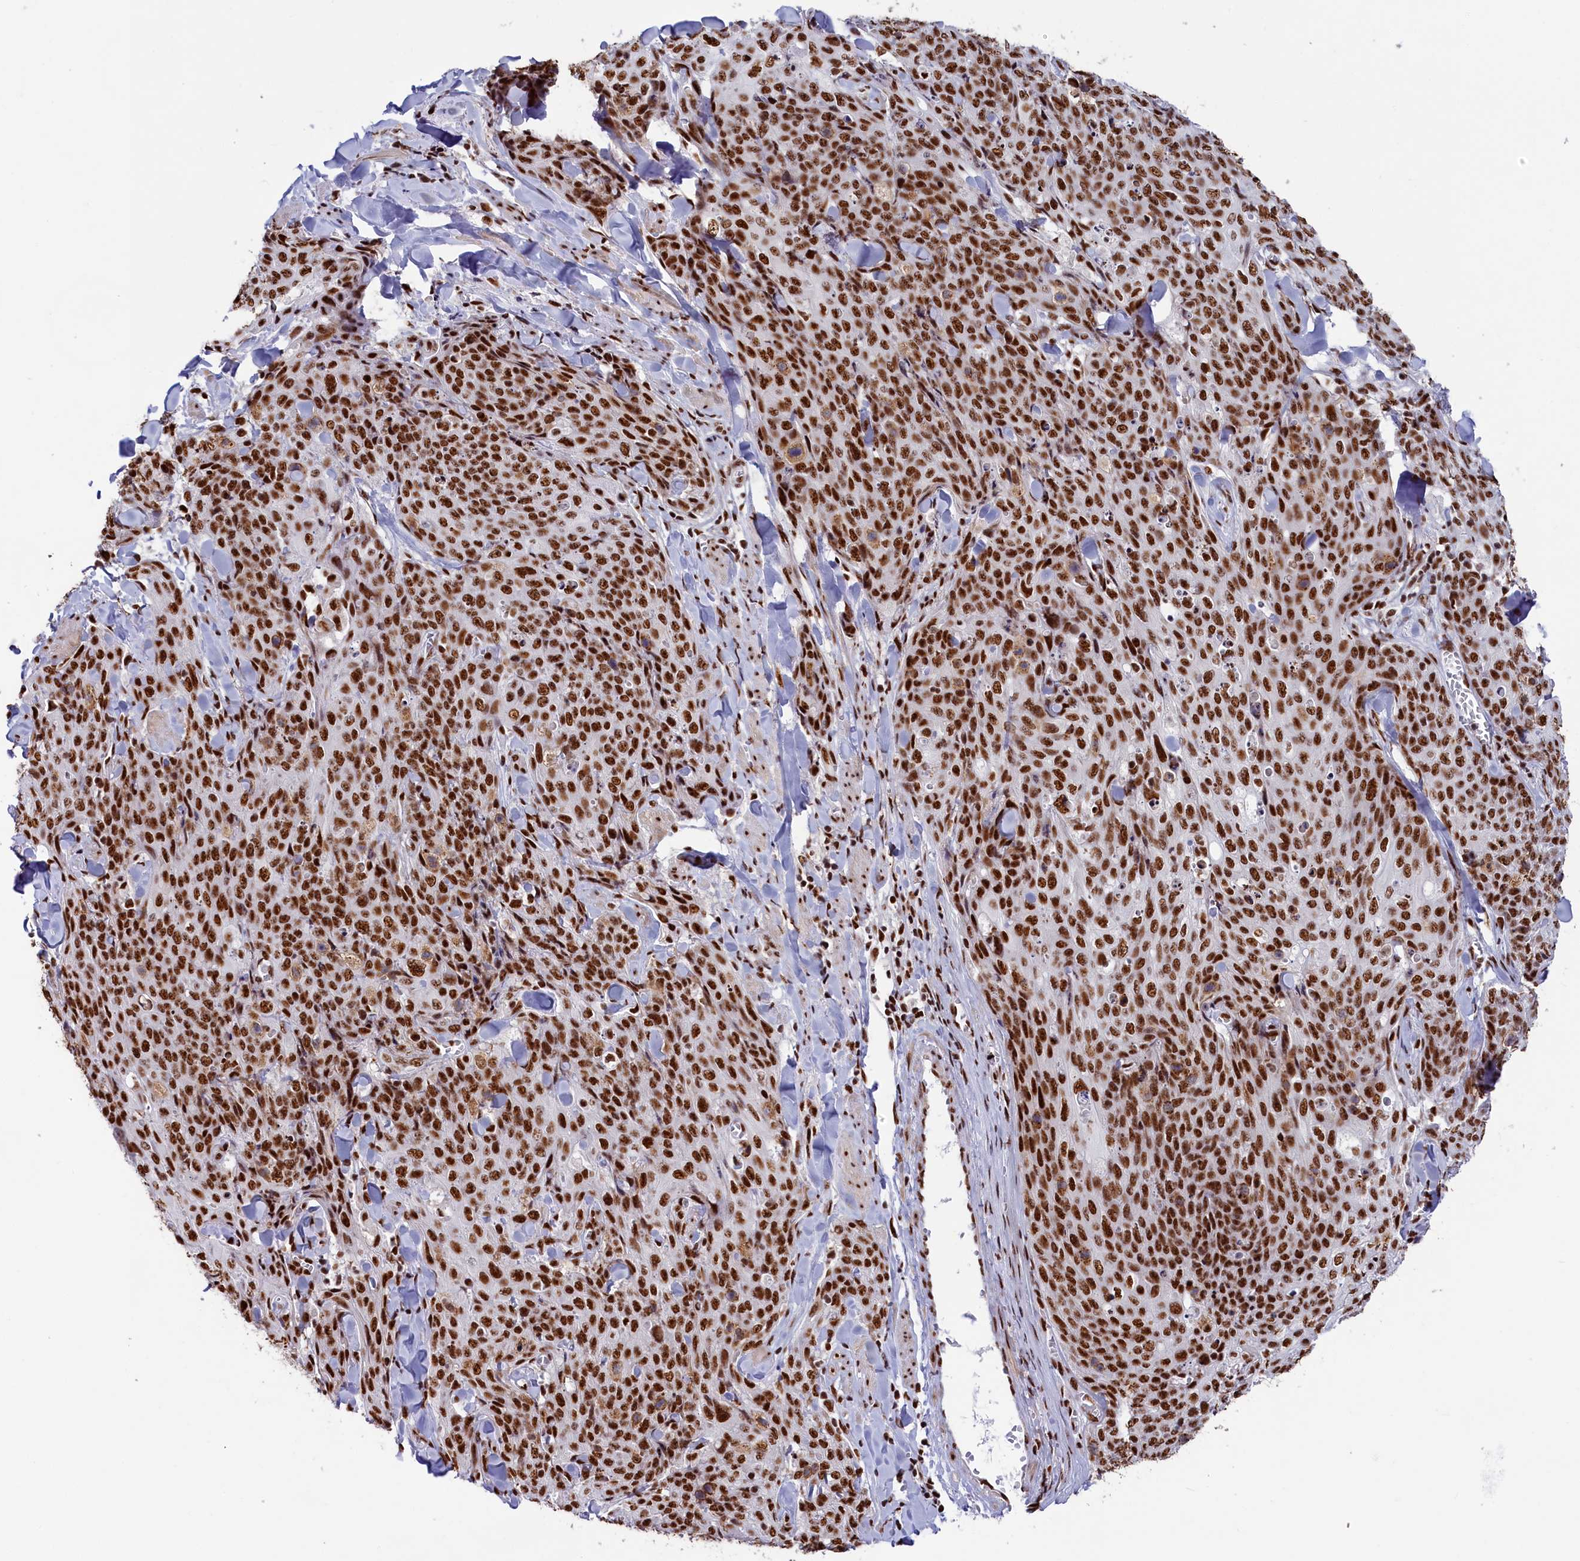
{"staining": {"intensity": "strong", "quantity": ">75%", "location": "nuclear"}, "tissue": "skin cancer", "cell_type": "Tumor cells", "image_type": "cancer", "snomed": [{"axis": "morphology", "description": "Squamous cell carcinoma, NOS"}, {"axis": "topography", "description": "Skin"}, {"axis": "topography", "description": "Vulva"}], "caption": "Tumor cells demonstrate high levels of strong nuclear expression in approximately >75% of cells in skin cancer.", "gene": "SNRNP70", "patient": {"sex": "female", "age": 85}}